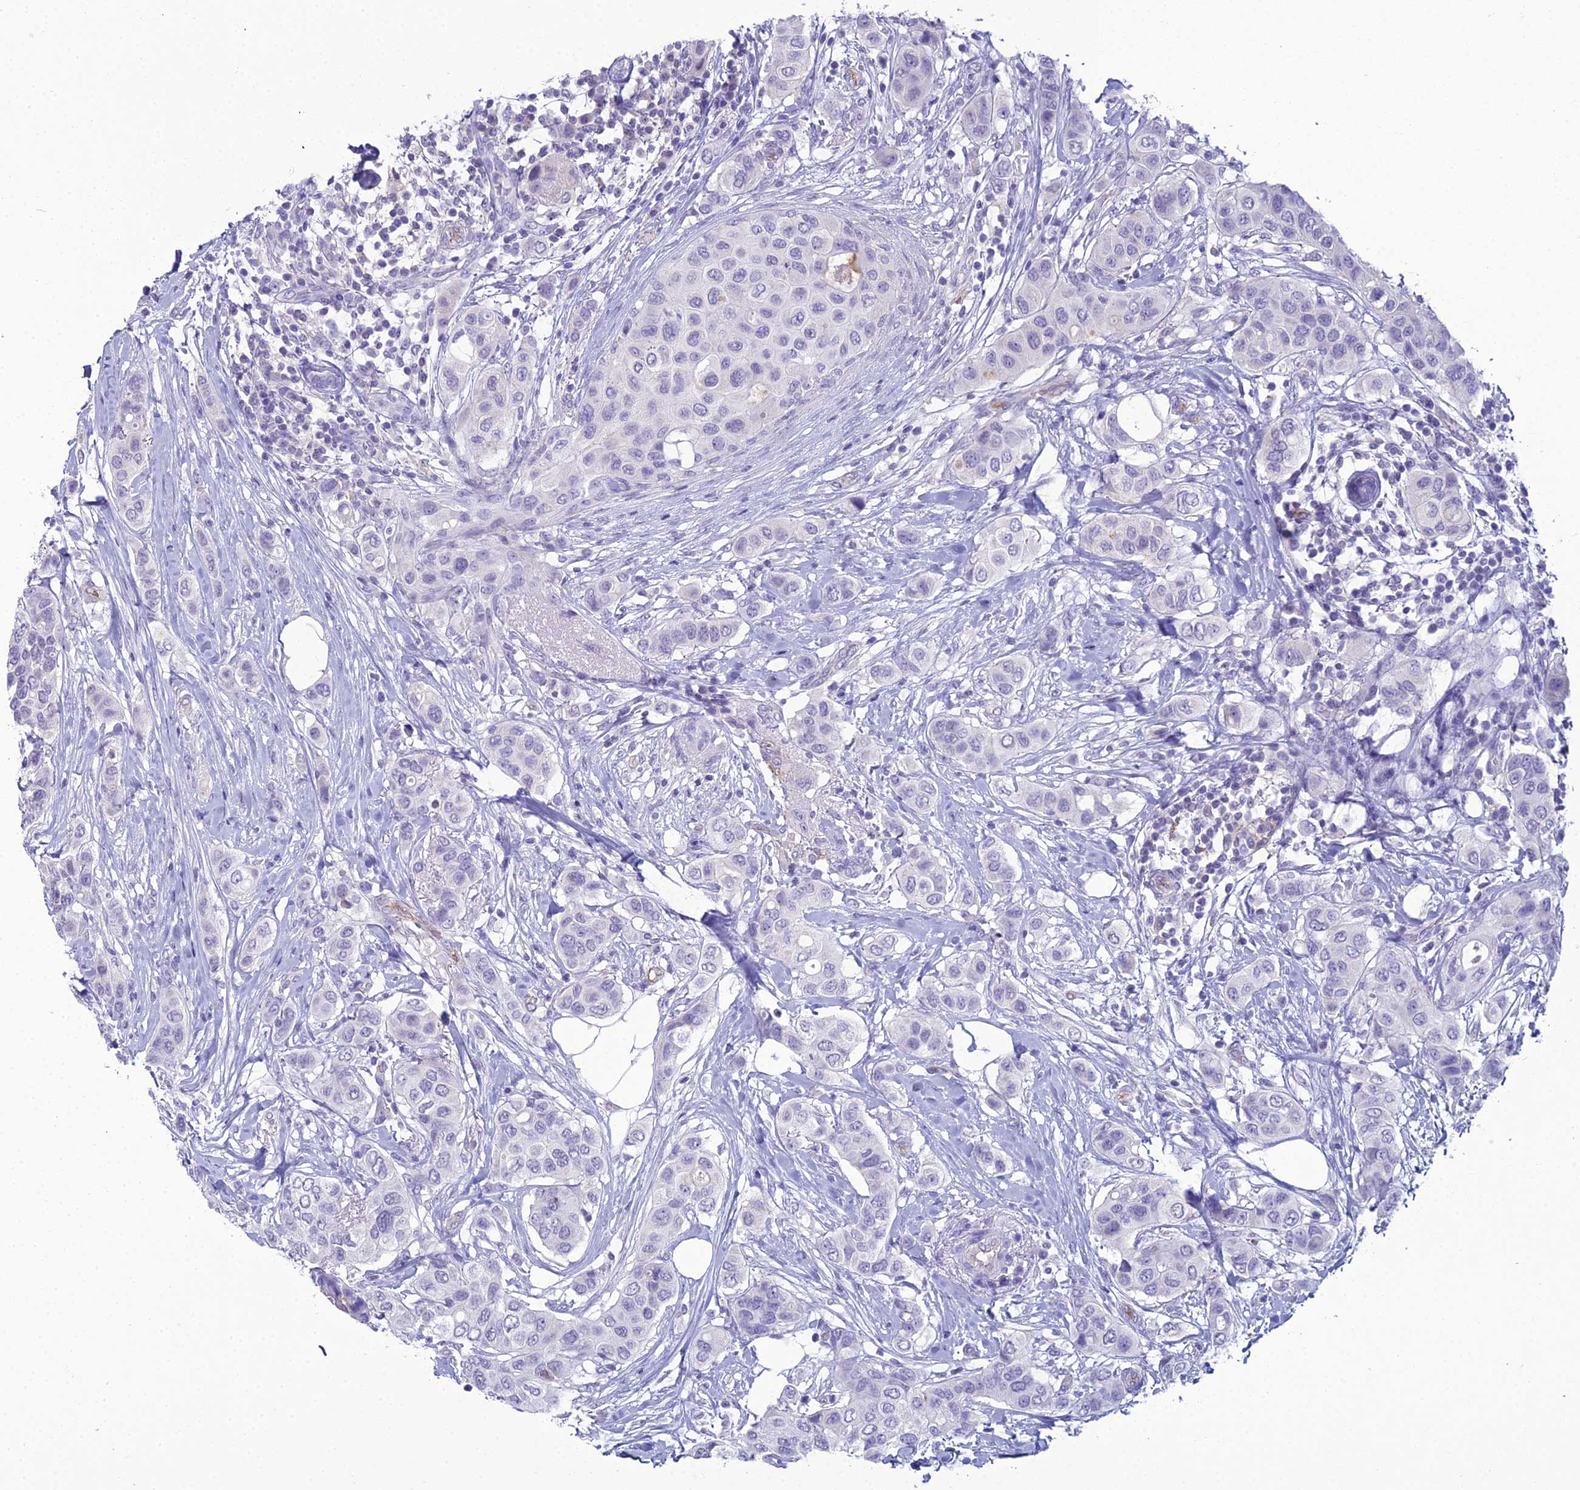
{"staining": {"intensity": "negative", "quantity": "none", "location": "none"}, "tissue": "breast cancer", "cell_type": "Tumor cells", "image_type": "cancer", "snomed": [{"axis": "morphology", "description": "Lobular carcinoma"}, {"axis": "topography", "description": "Breast"}], "caption": "A high-resolution image shows immunohistochemistry (IHC) staining of breast cancer, which exhibits no significant positivity in tumor cells. (DAB immunohistochemistry with hematoxylin counter stain).", "gene": "ACE", "patient": {"sex": "female", "age": 51}}